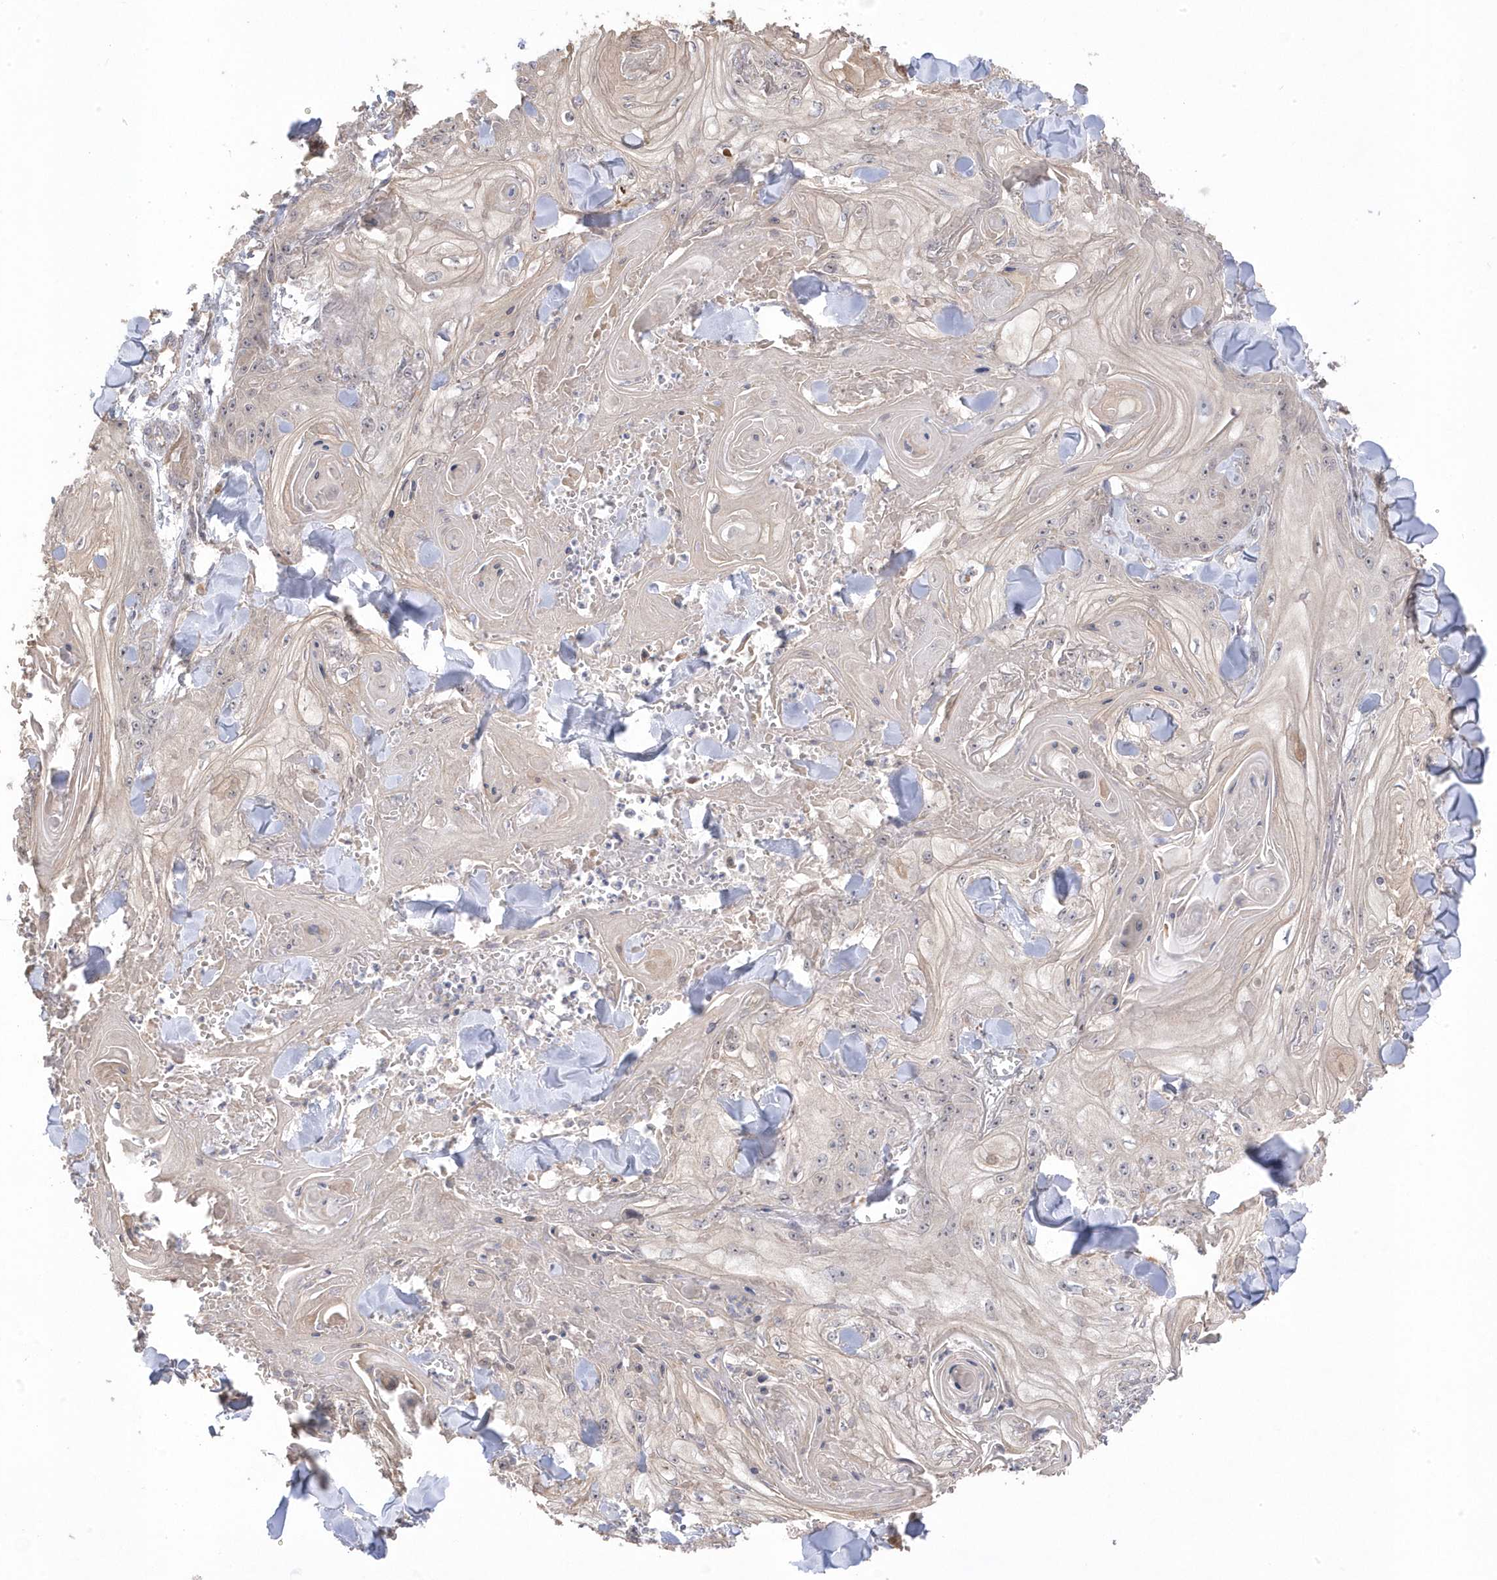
{"staining": {"intensity": "negative", "quantity": "none", "location": "none"}, "tissue": "skin cancer", "cell_type": "Tumor cells", "image_type": "cancer", "snomed": [{"axis": "morphology", "description": "Squamous cell carcinoma, NOS"}, {"axis": "topography", "description": "Skin"}], "caption": "DAB (3,3'-diaminobenzidine) immunohistochemical staining of skin cancer (squamous cell carcinoma) exhibits no significant expression in tumor cells. (Stains: DAB immunohistochemistry (IHC) with hematoxylin counter stain, Microscopy: brightfield microscopy at high magnification).", "gene": "GTPBP6", "patient": {"sex": "male", "age": 74}}